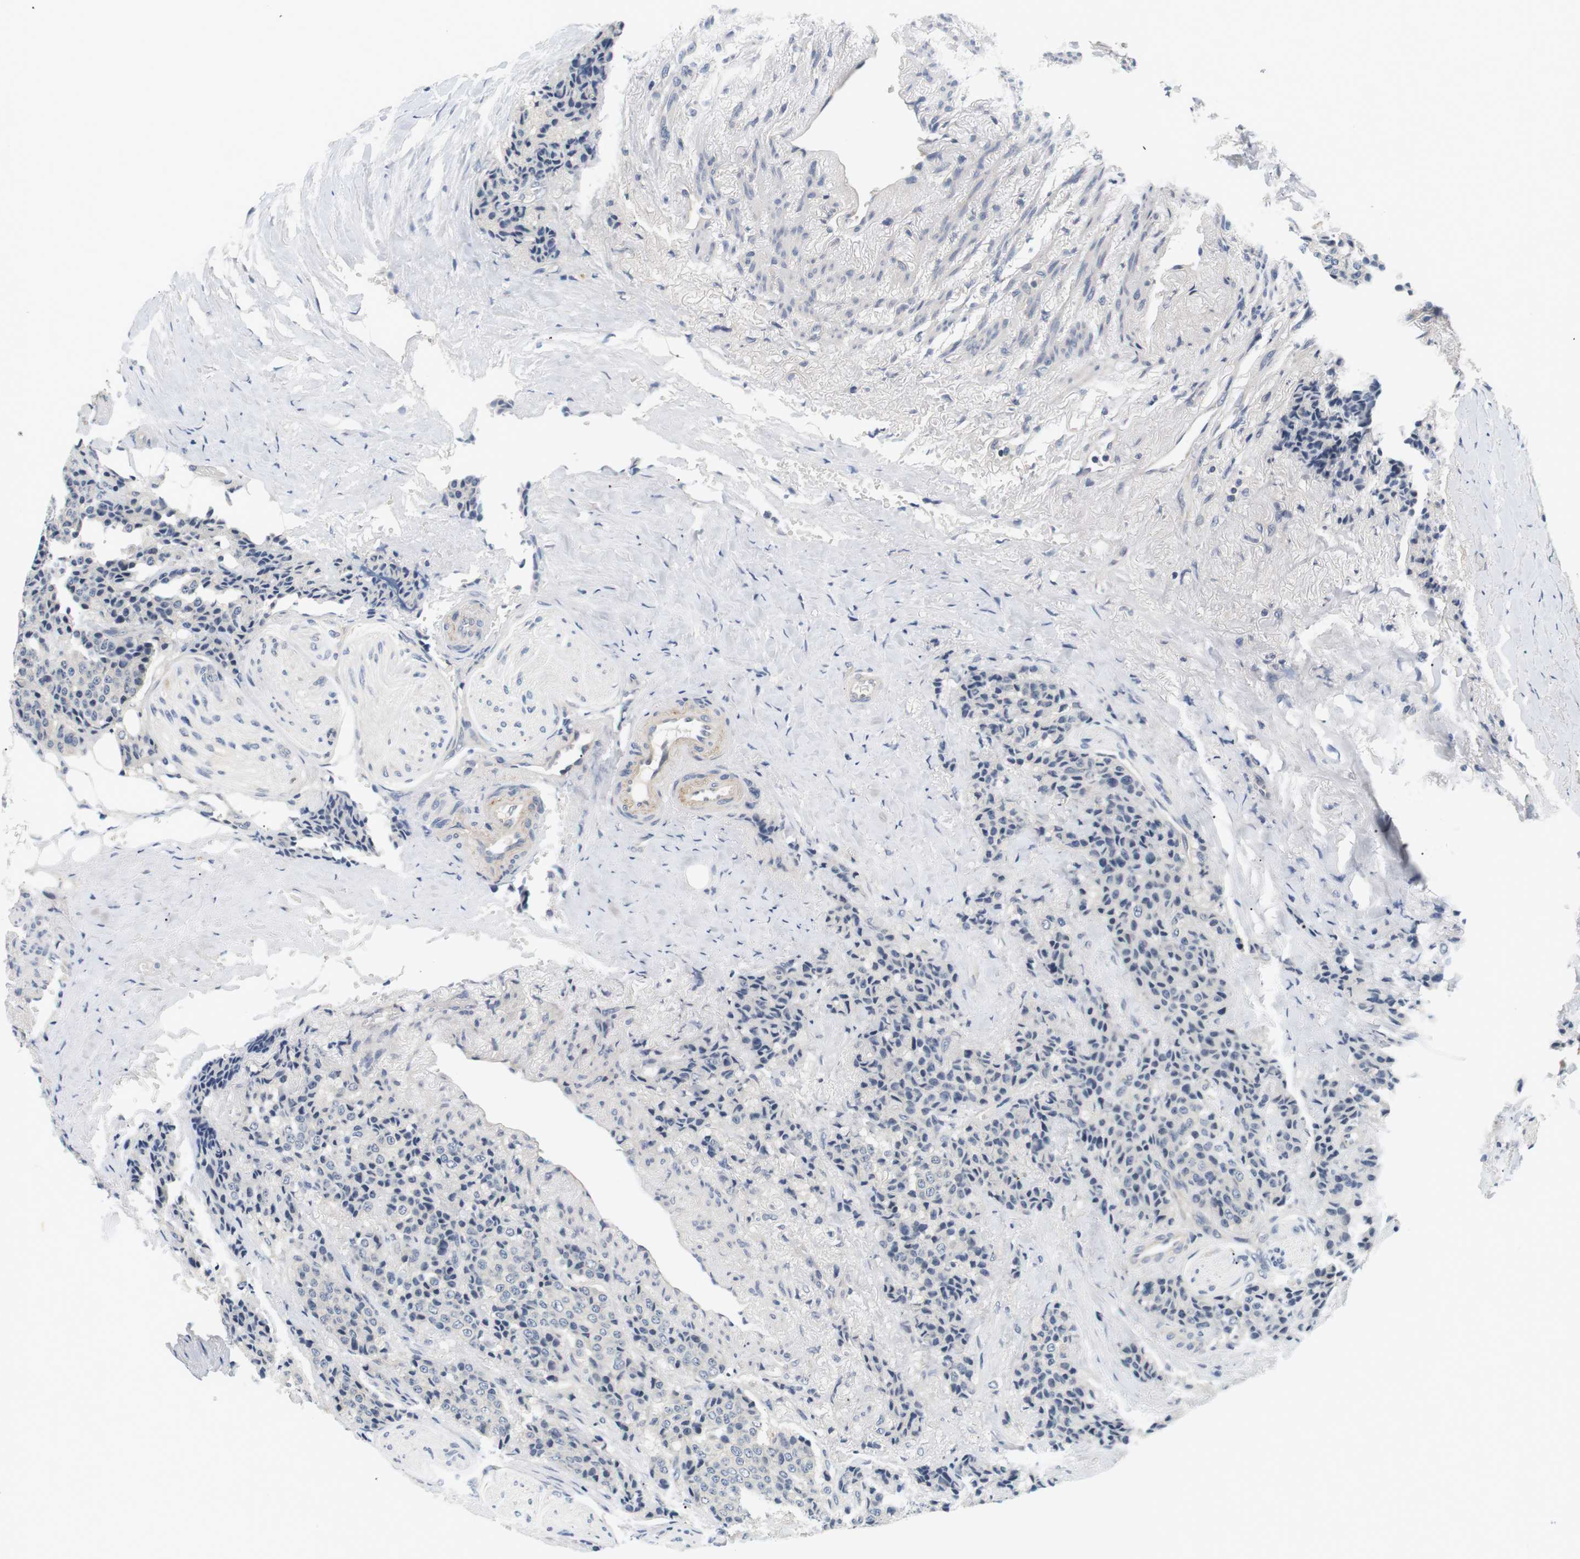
{"staining": {"intensity": "negative", "quantity": "none", "location": "none"}, "tissue": "carcinoid", "cell_type": "Tumor cells", "image_type": "cancer", "snomed": [{"axis": "morphology", "description": "Carcinoid, malignant, NOS"}, {"axis": "topography", "description": "Colon"}], "caption": "An image of carcinoid (malignant) stained for a protein exhibits no brown staining in tumor cells.", "gene": "EVA1C", "patient": {"sex": "female", "age": 61}}